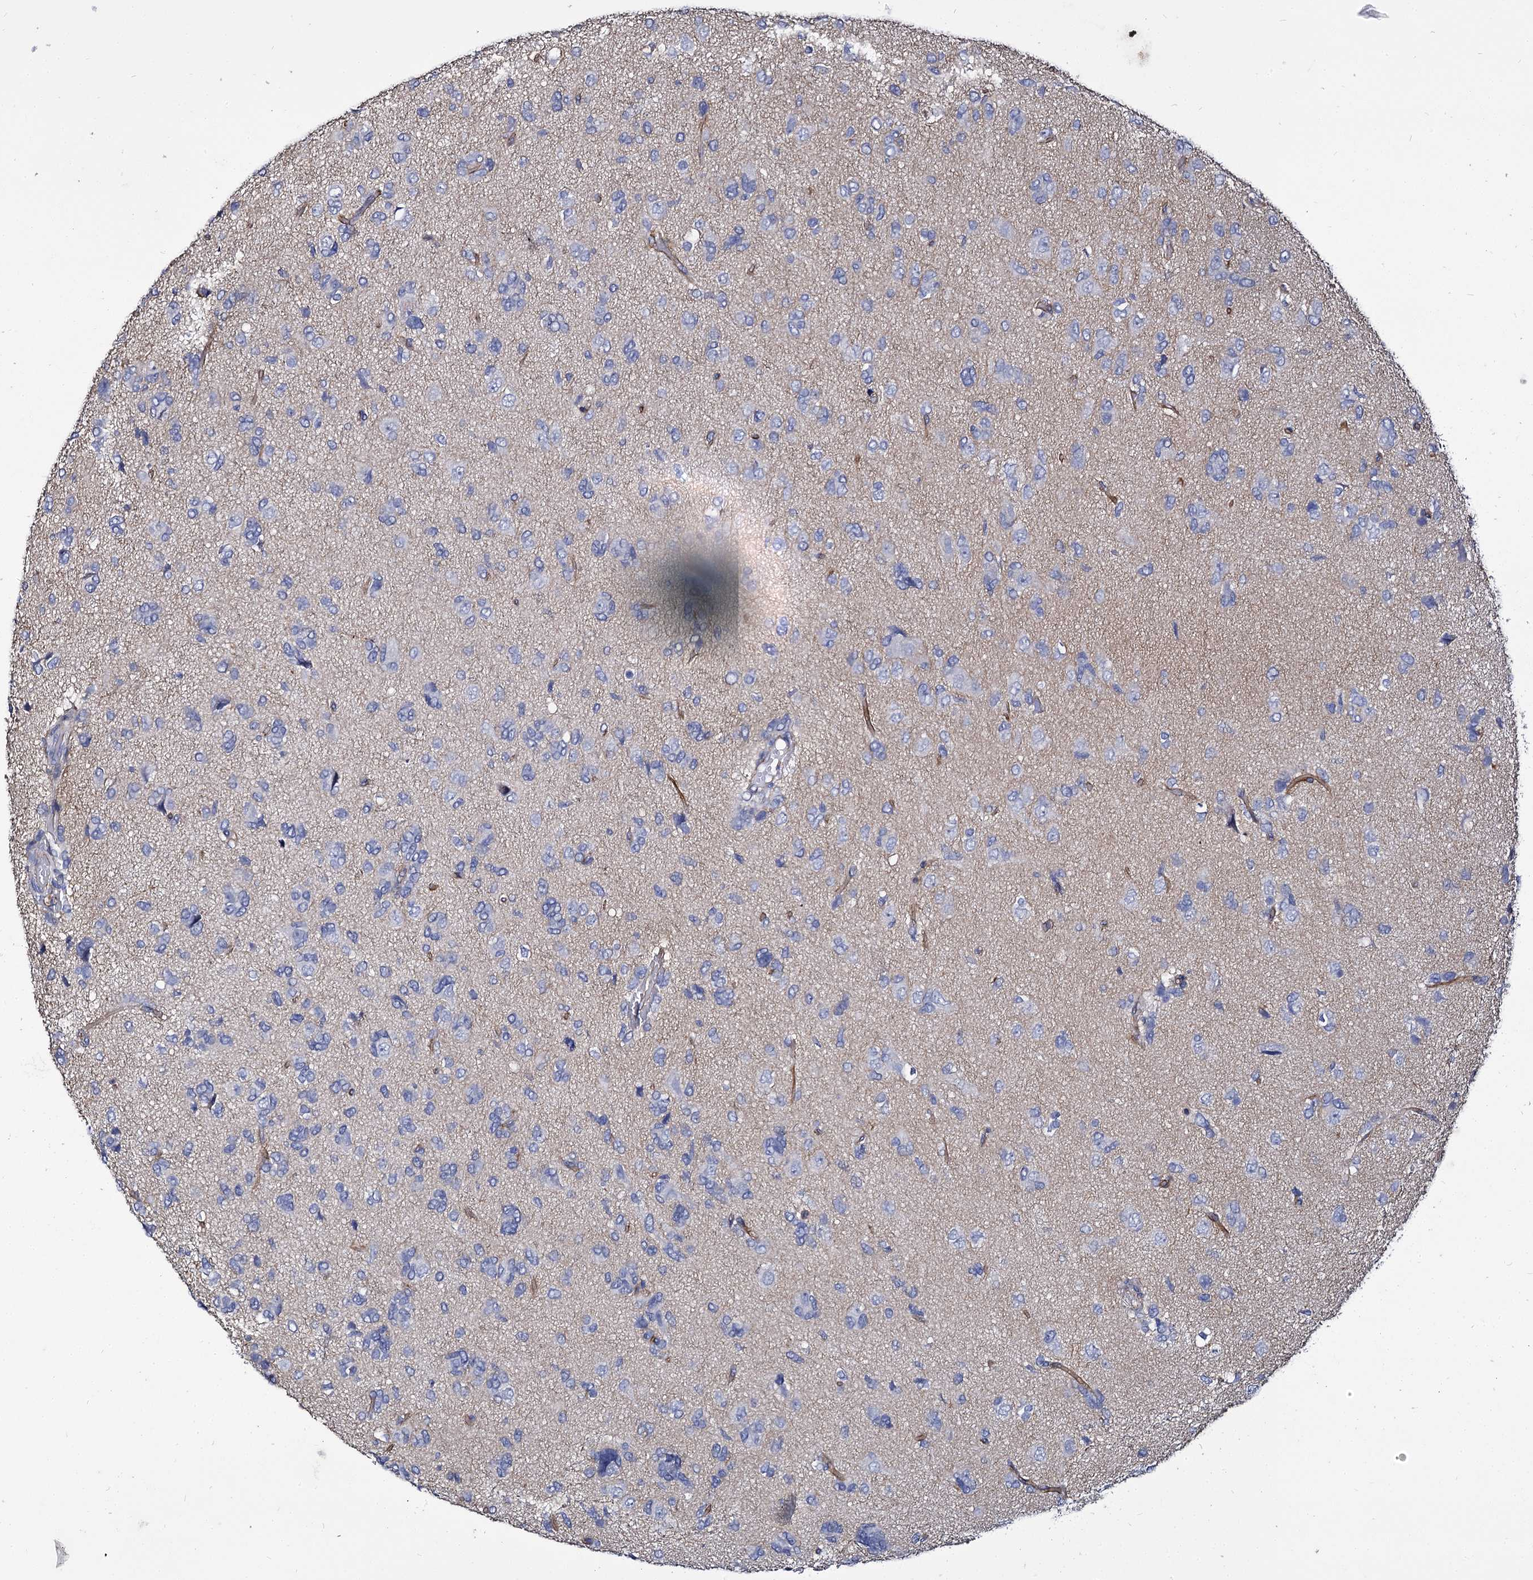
{"staining": {"intensity": "negative", "quantity": "none", "location": "none"}, "tissue": "glioma", "cell_type": "Tumor cells", "image_type": "cancer", "snomed": [{"axis": "morphology", "description": "Glioma, malignant, High grade"}, {"axis": "topography", "description": "Brain"}], "caption": "High-grade glioma (malignant) was stained to show a protein in brown. There is no significant staining in tumor cells. The staining is performed using DAB (3,3'-diaminobenzidine) brown chromogen with nuclei counter-stained in using hematoxylin.", "gene": "CBFB", "patient": {"sex": "female", "age": 59}}